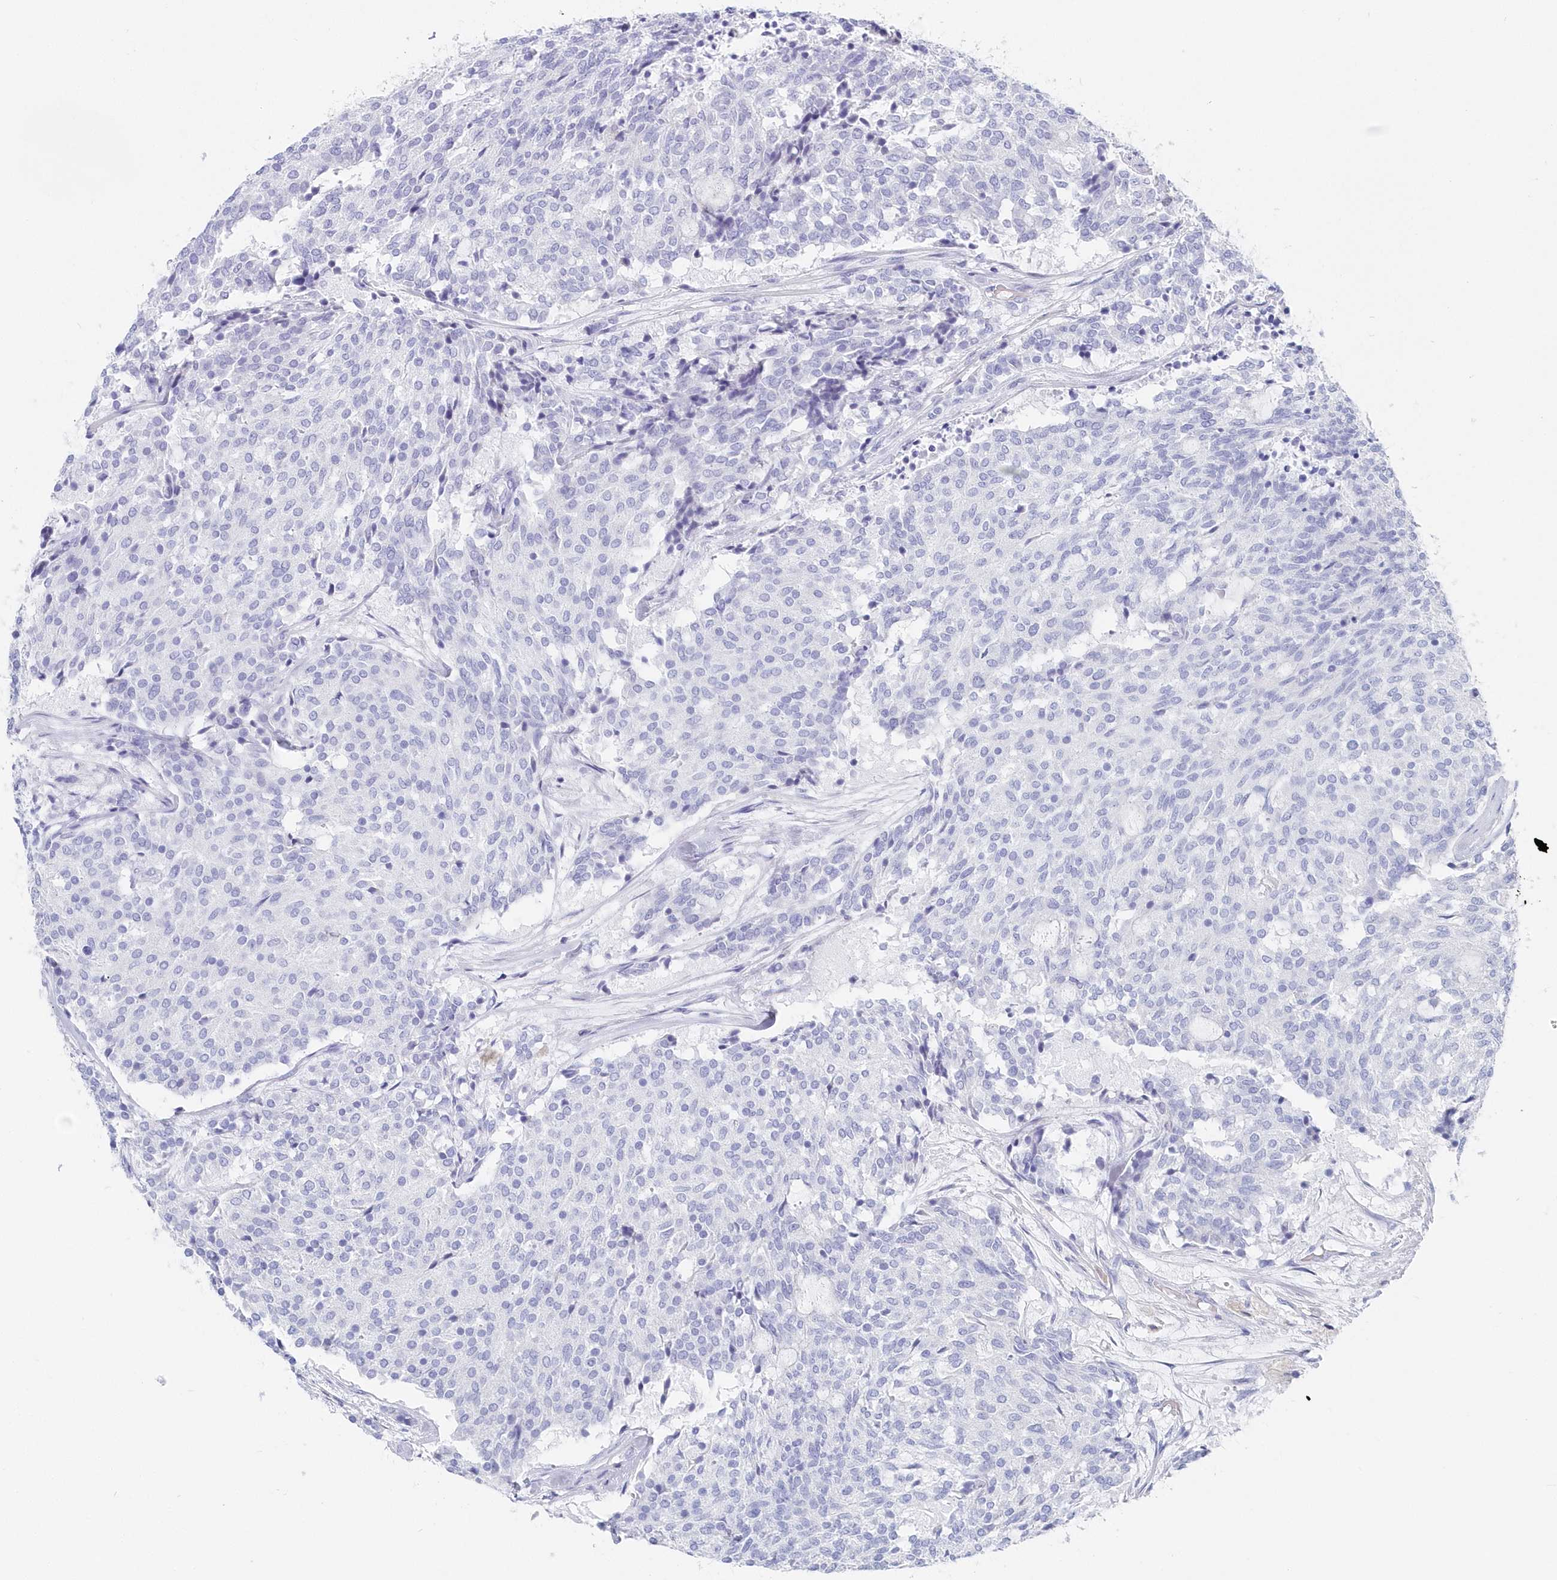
{"staining": {"intensity": "negative", "quantity": "none", "location": "none"}, "tissue": "carcinoid", "cell_type": "Tumor cells", "image_type": "cancer", "snomed": [{"axis": "morphology", "description": "Carcinoid, malignant, NOS"}, {"axis": "topography", "description": "Pancreas"}], "caption": "A high-resolution photomicrograph shows immunohistochemistry (IHC) staining of carcinoid, which shows no significant staining in tumor cells. (Stains: DAB (3,3'-diaminobenzidine) IHC with hematoxylin counter stain, Microscopy: brightfield microscopy at high magnification).", "gene": "CSNK1G2", "patient": {"sex": "female", "age": 54}}